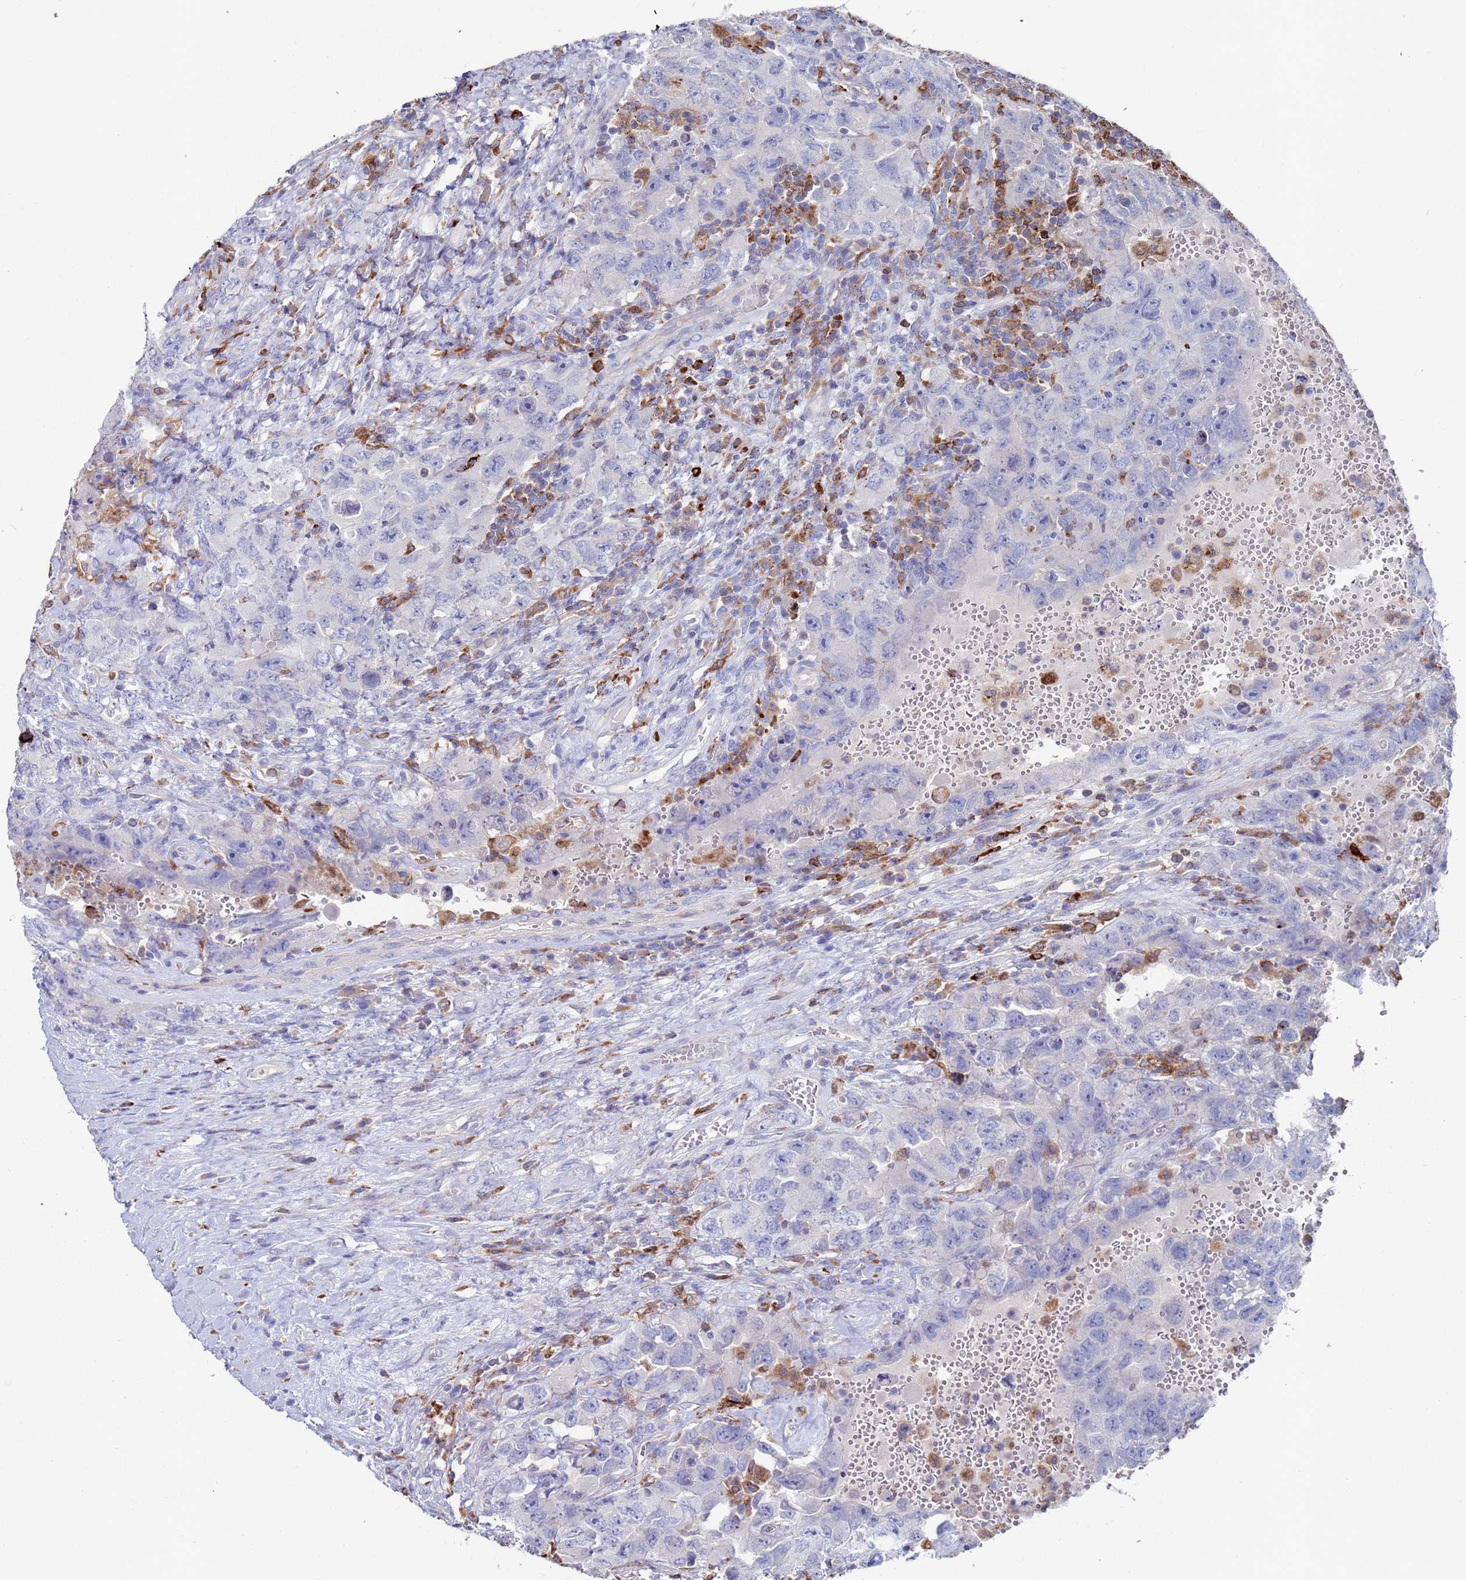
{"staining": {"intensity": "negative", "quantity": "none", "location": "none"}, "tissue": "testis cancer", "cell_type": "Tumor cells", "image_type": "cancer", "snomed": [{"axis": "morphology", "description": "Carcinoma, Embryonal, NOS"}, {"axis": "topography", "description": "Testis"}], "caption": "Human testis cancer stained for a protein using IHC reveals no expression in tumor cells.", "gene": "GREB1L", "patient": {"sex": "male", "age": 26}}